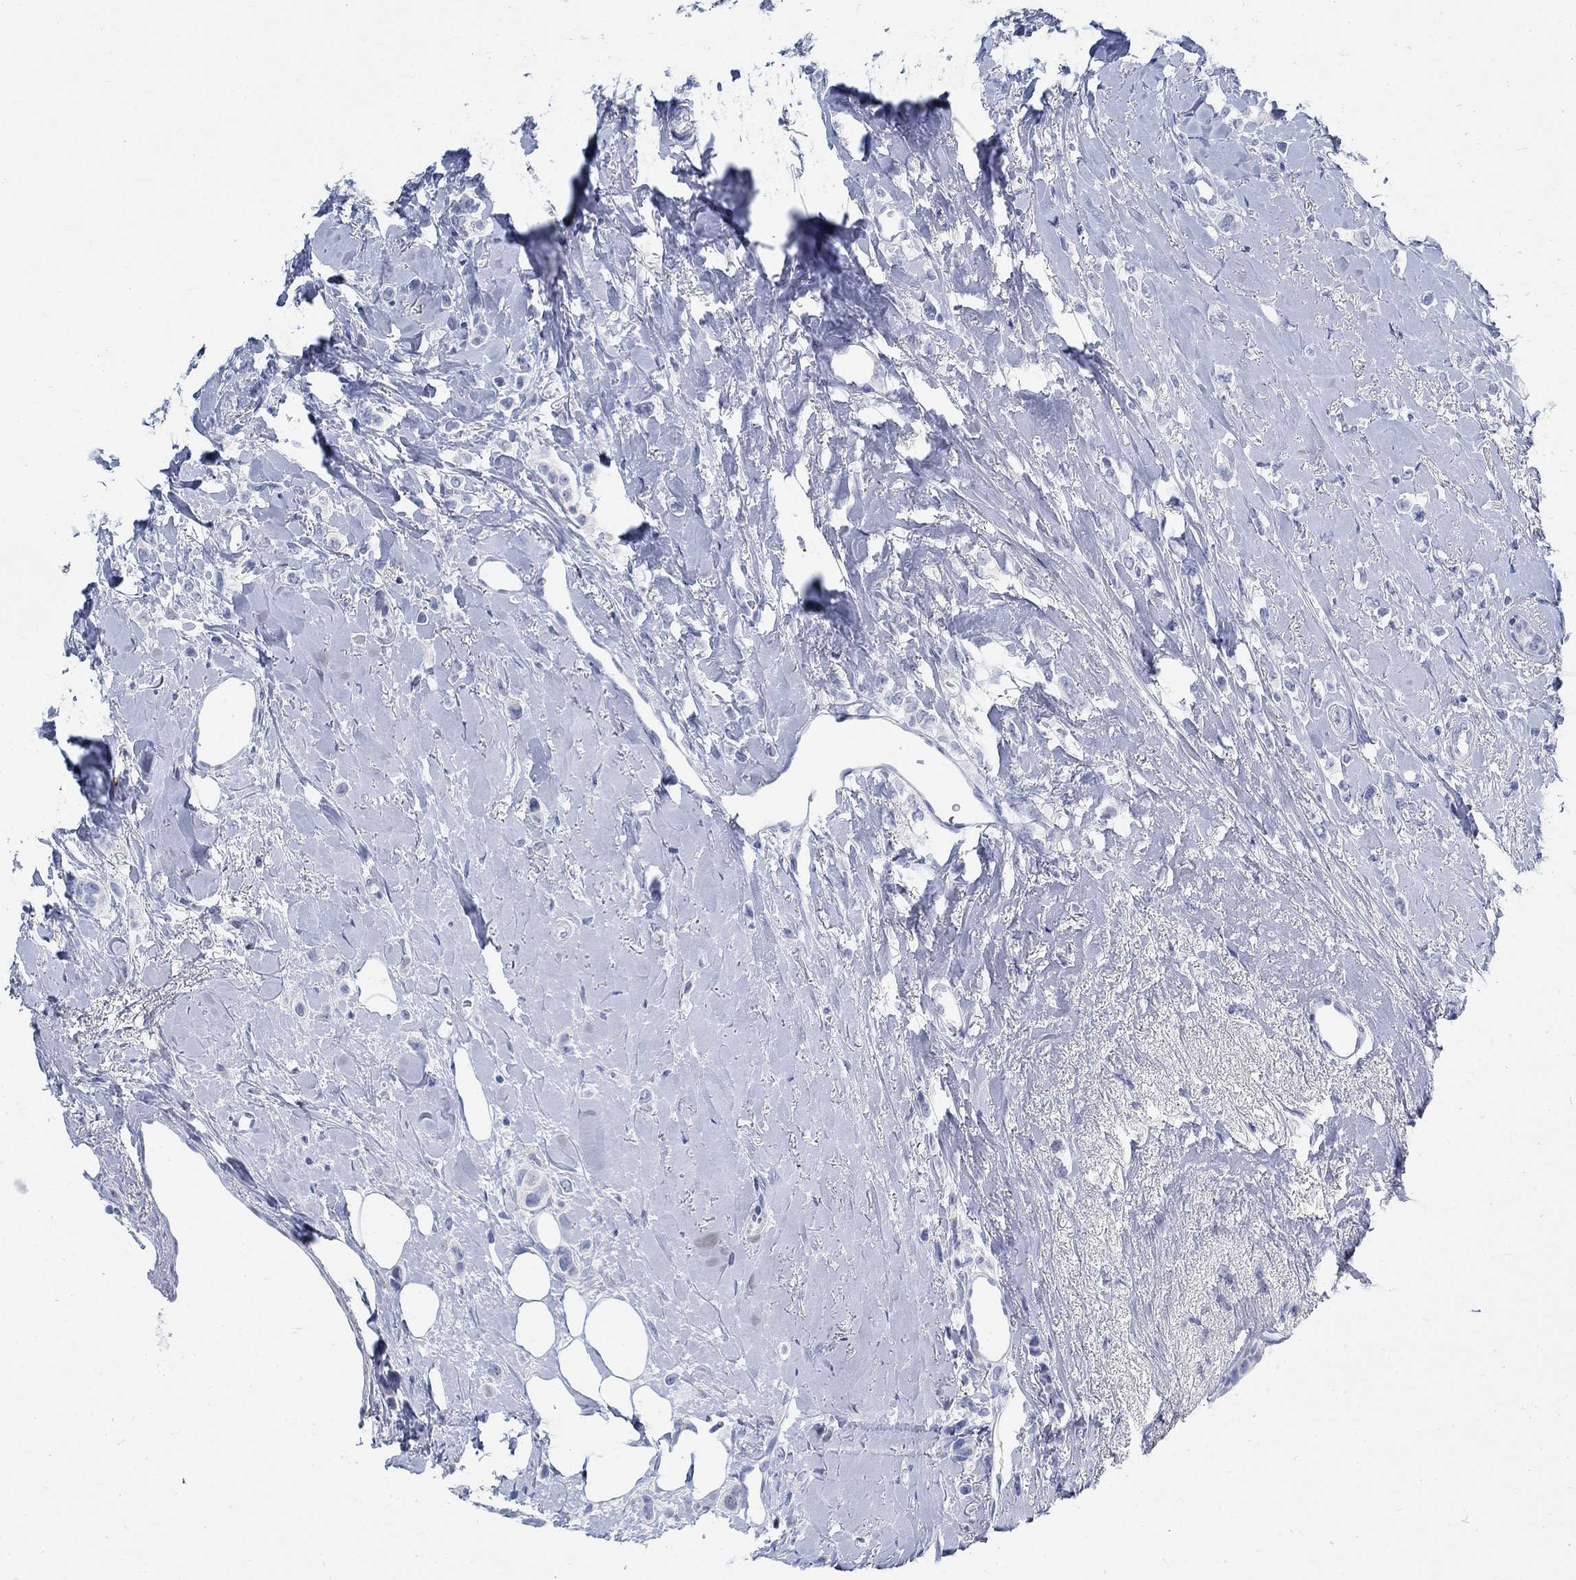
{"staining": {"intensity": "negative", "quantity": "none", "location": "none"}, "tissue": "breast cancer", "cell_type": "Tumor cells", "image_type": "cancer", "snomed": [{"axis": "morphology", "description": "Lobular carcinoma"}, {"axis": "topography", "description": "Breast"}], "caption": "Tumor cells show no significant protein expression in breast lobular carcinoma.", "gene": "RBM20", "patient": {"sex": "female", "age": 66}}